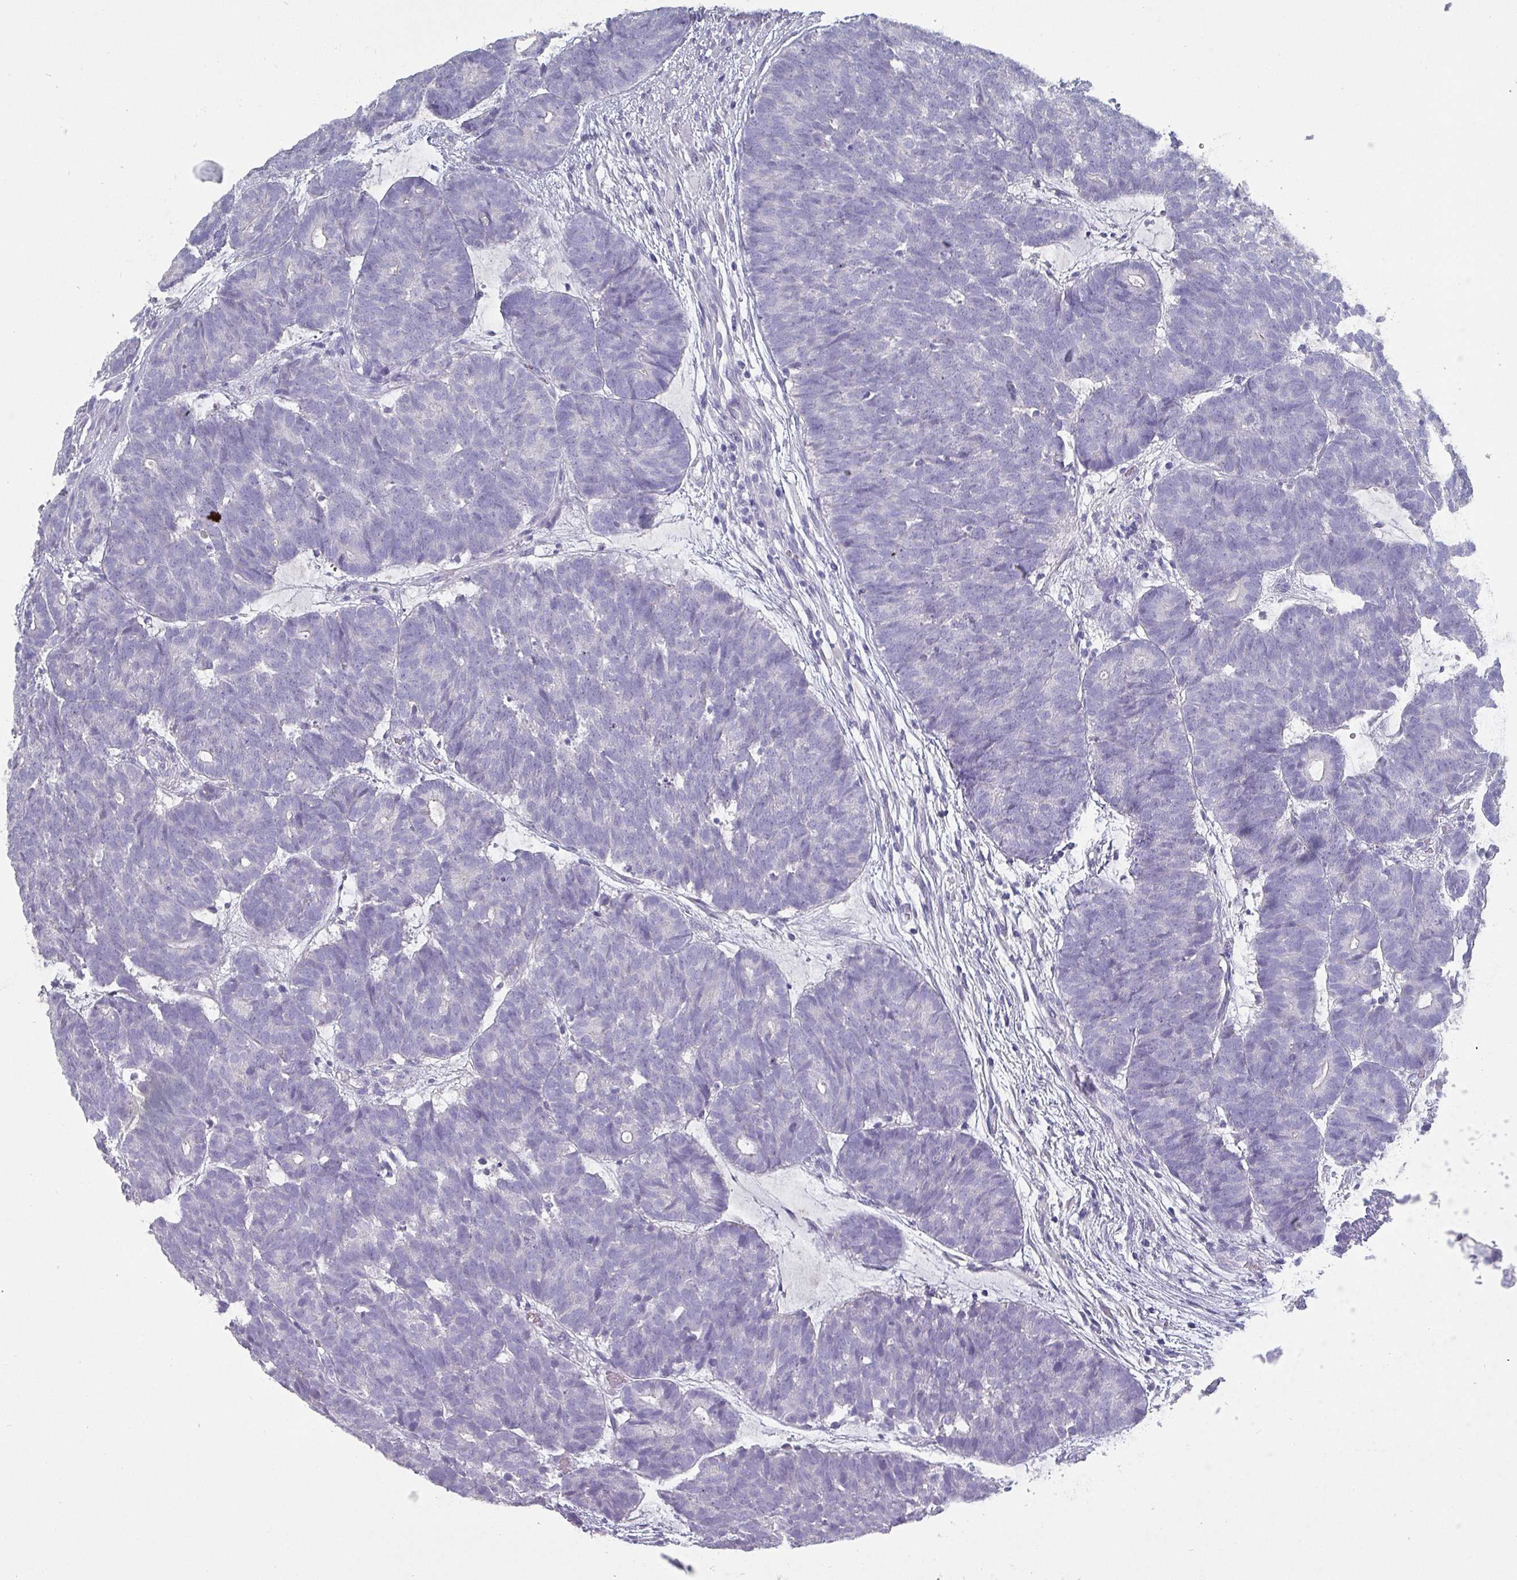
{"staining": {"intensity": "negative", "quantity": "none", "location": "none"}, "tissue": "head and neck cancer", "cell_type": "Tumor cells", "image_type": "cancer", "snomed": [{"axis": "morphology", "description": "Adenocarcinoma, NOS"}, {"axis": "topography", "description": "Head-Neck"}], "caption": "This image is of head and neck cancer stained with immunohistochemistry to label a protein in brown with the nuclei are counter-stained blue. There is no positivity in tumor cells.", "gene": "INS-IGF2", "patient": {"sex": "female", "age": 81}}